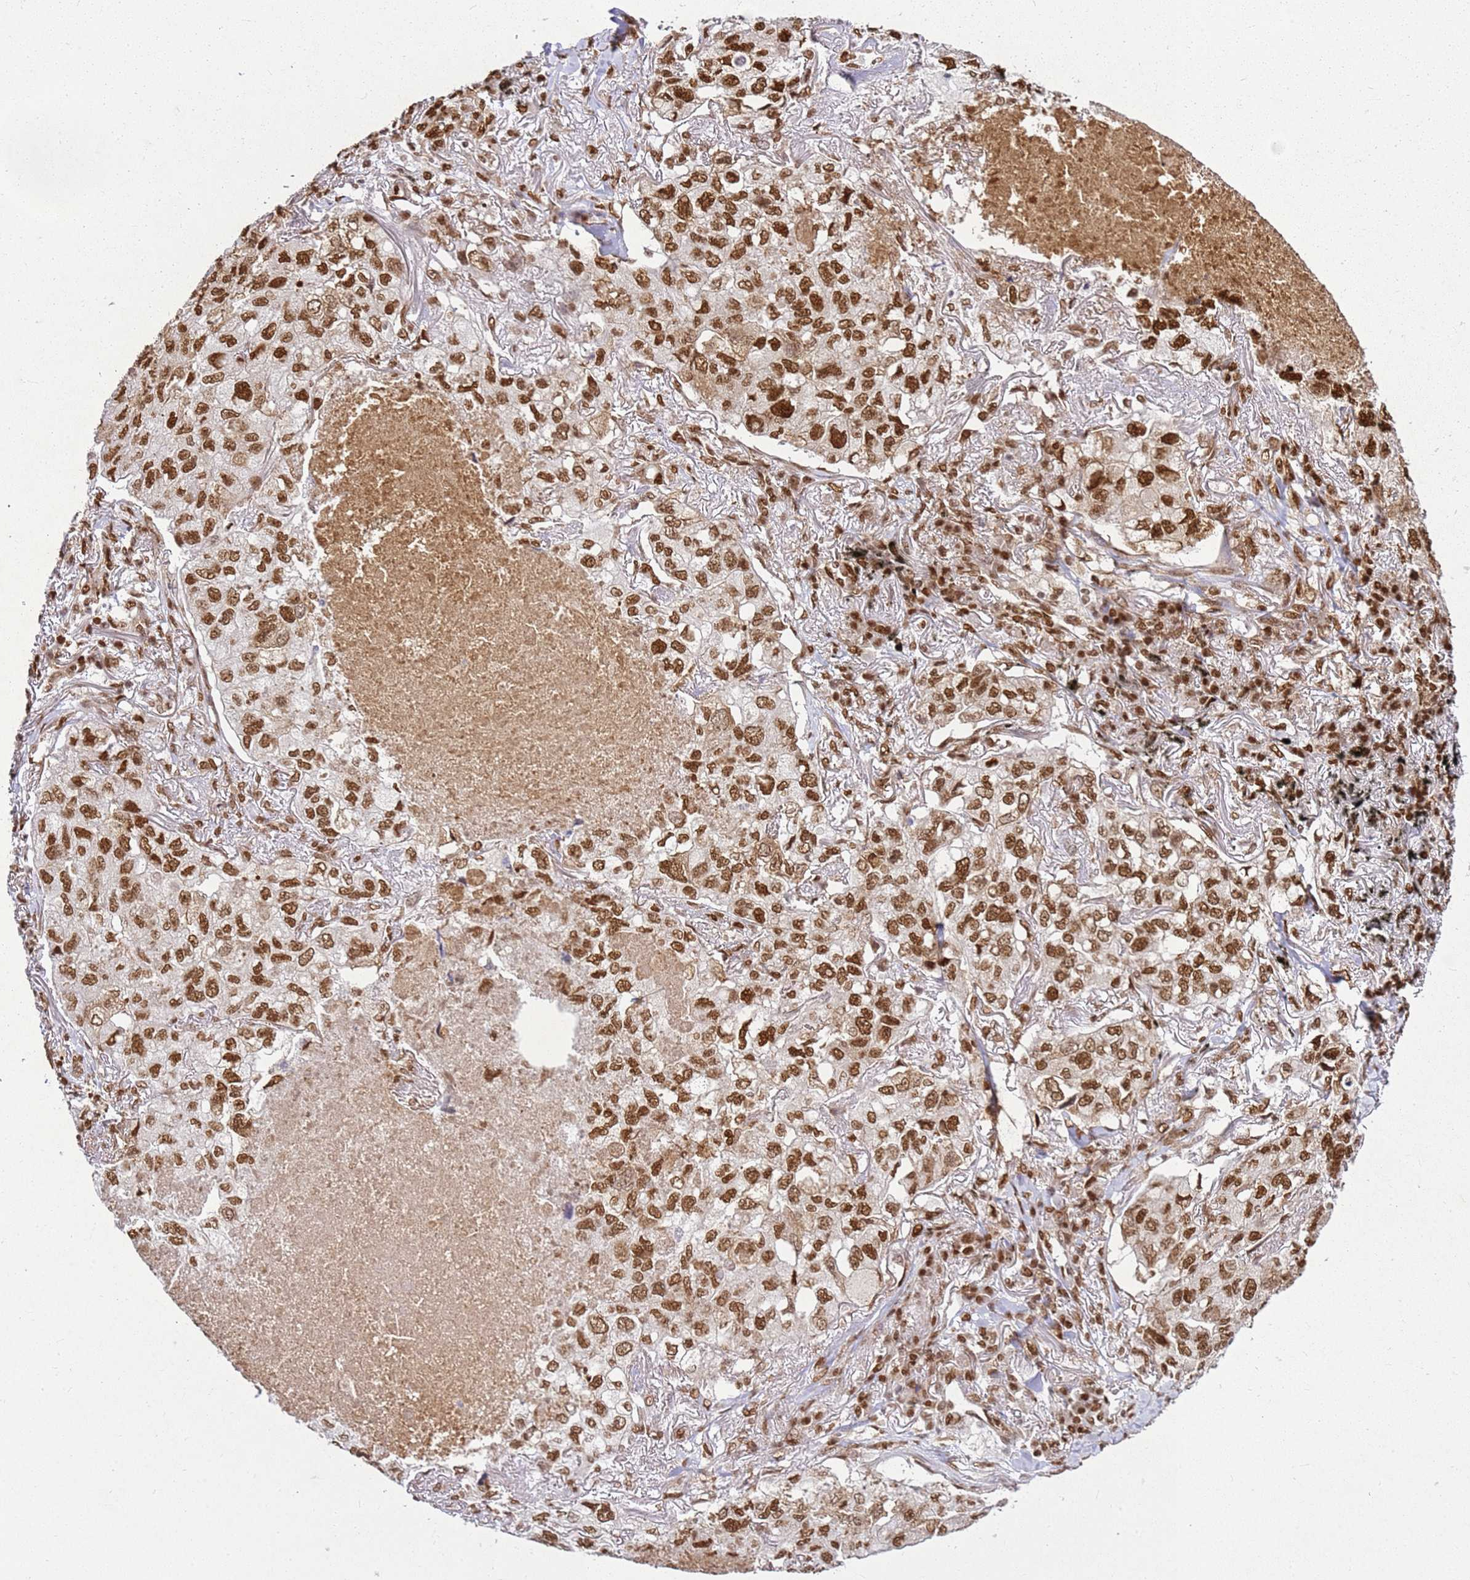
{"staining": {"intensity": "strong", "quantity": ">75%", "location": "nuclear"}, "tissue": "lung cancer", "cell_type": "Tumor cells", "image_type": "cancer", "snomed": [{"axis": "morphology", "description": "Adenocarcinoma, NOS"}, {"axis": "topography", "description": "Lung"}], "caption": "Human adenocarcinoma (lung) stained with a protein marker reveals strong staining in tumor cells.", "gene": "APEX1", "patient": {"sex": "male", "age": 65}}